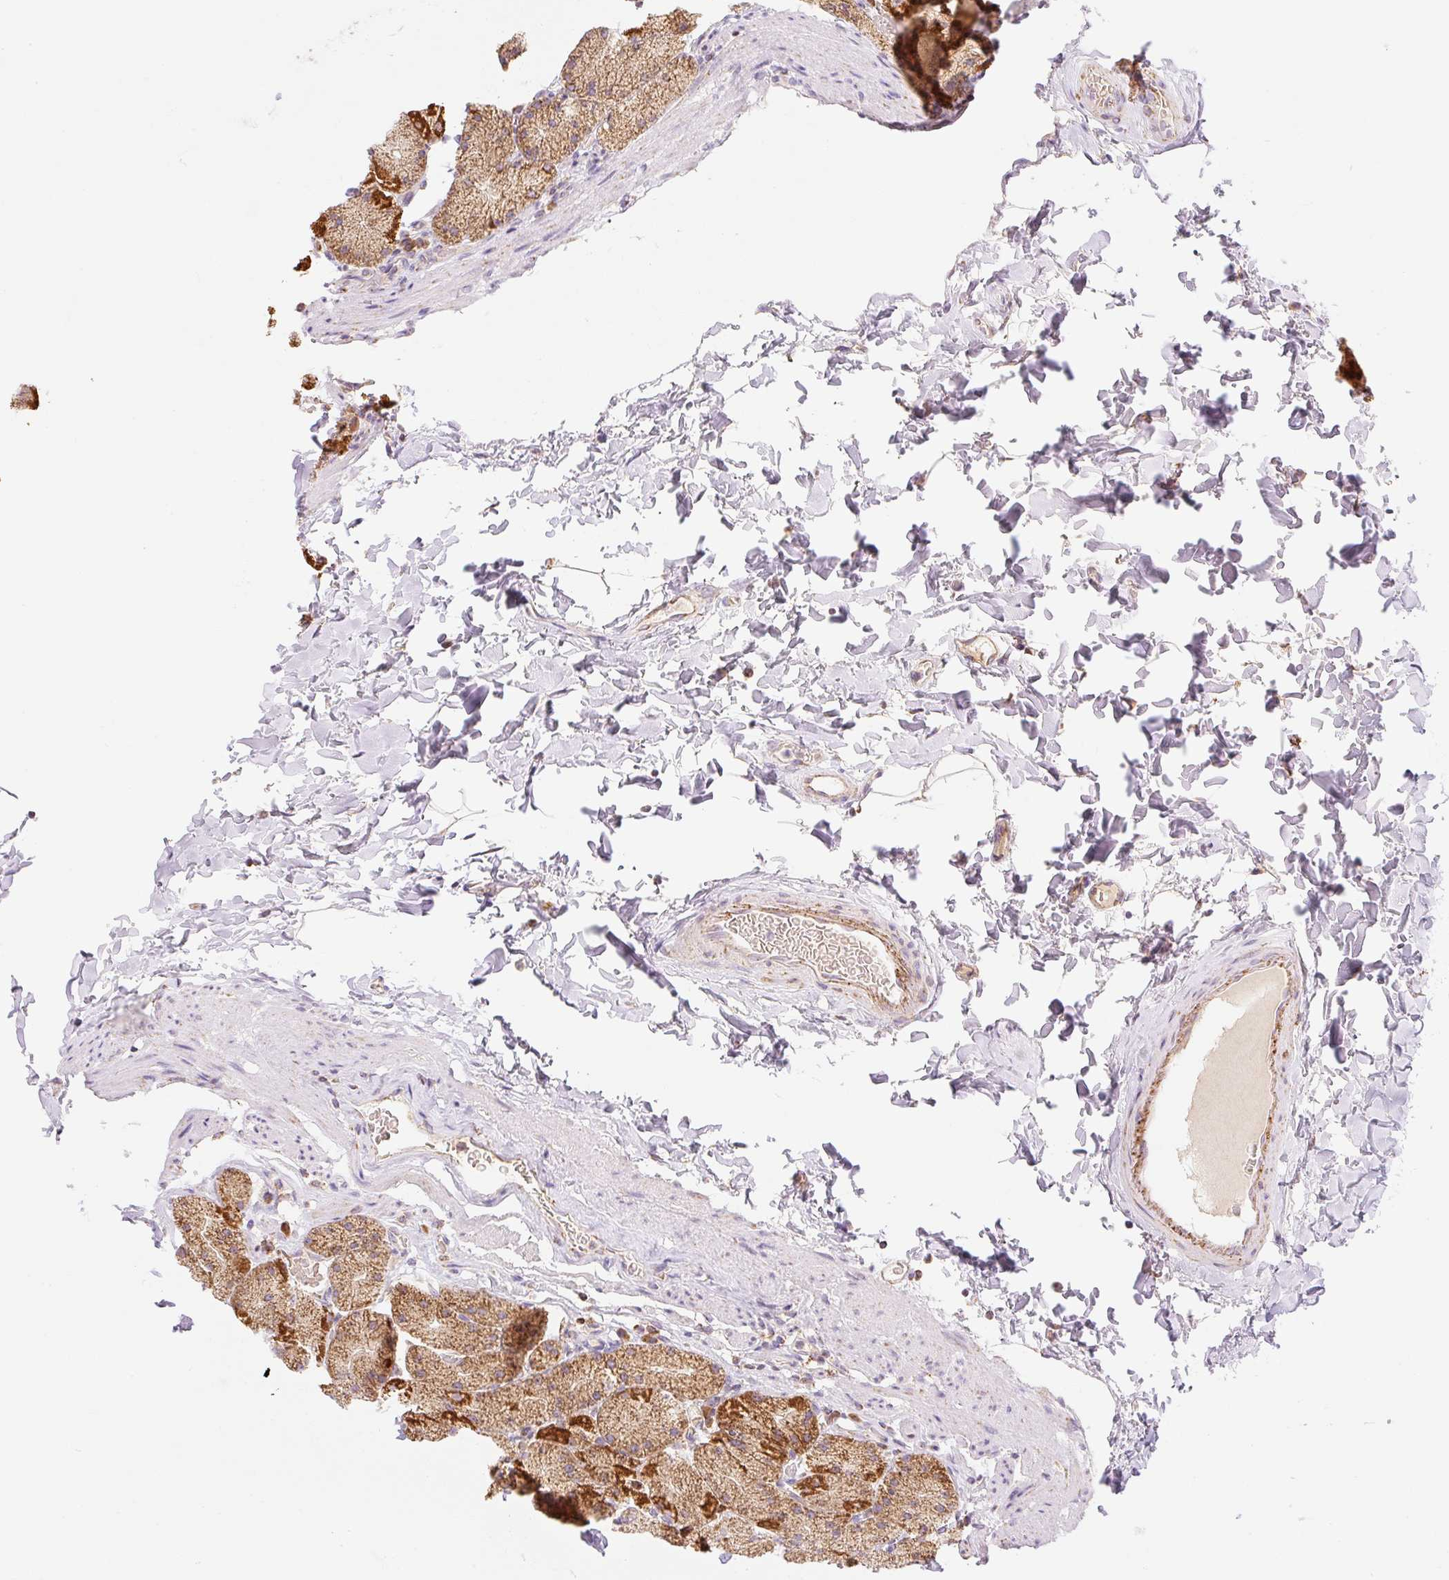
{"staining": {"intensity": "moderate", "quantity": ">75%", "location": "cytoplasmic/membranous"}, "tissue": "stomach", "cell_type": "Glandular cells", "image_type": "normal", "snomed": [{"axis": "morphology", "description": "Normal tissue, NOS"}, {"axis": "topography", "description": "Stomach, upper"}, {"axis": "topography", "description": "Stomach, lower"}], "caption": "A high-resolution histopathology image shows IHC staining of unremarkable stomach, which exhibits moderate cytoplasmic/membranous expression in approximately >75% of glandular cells.", "gene": "GOSR2", "patient": {"sex": "male", "age": 67}}